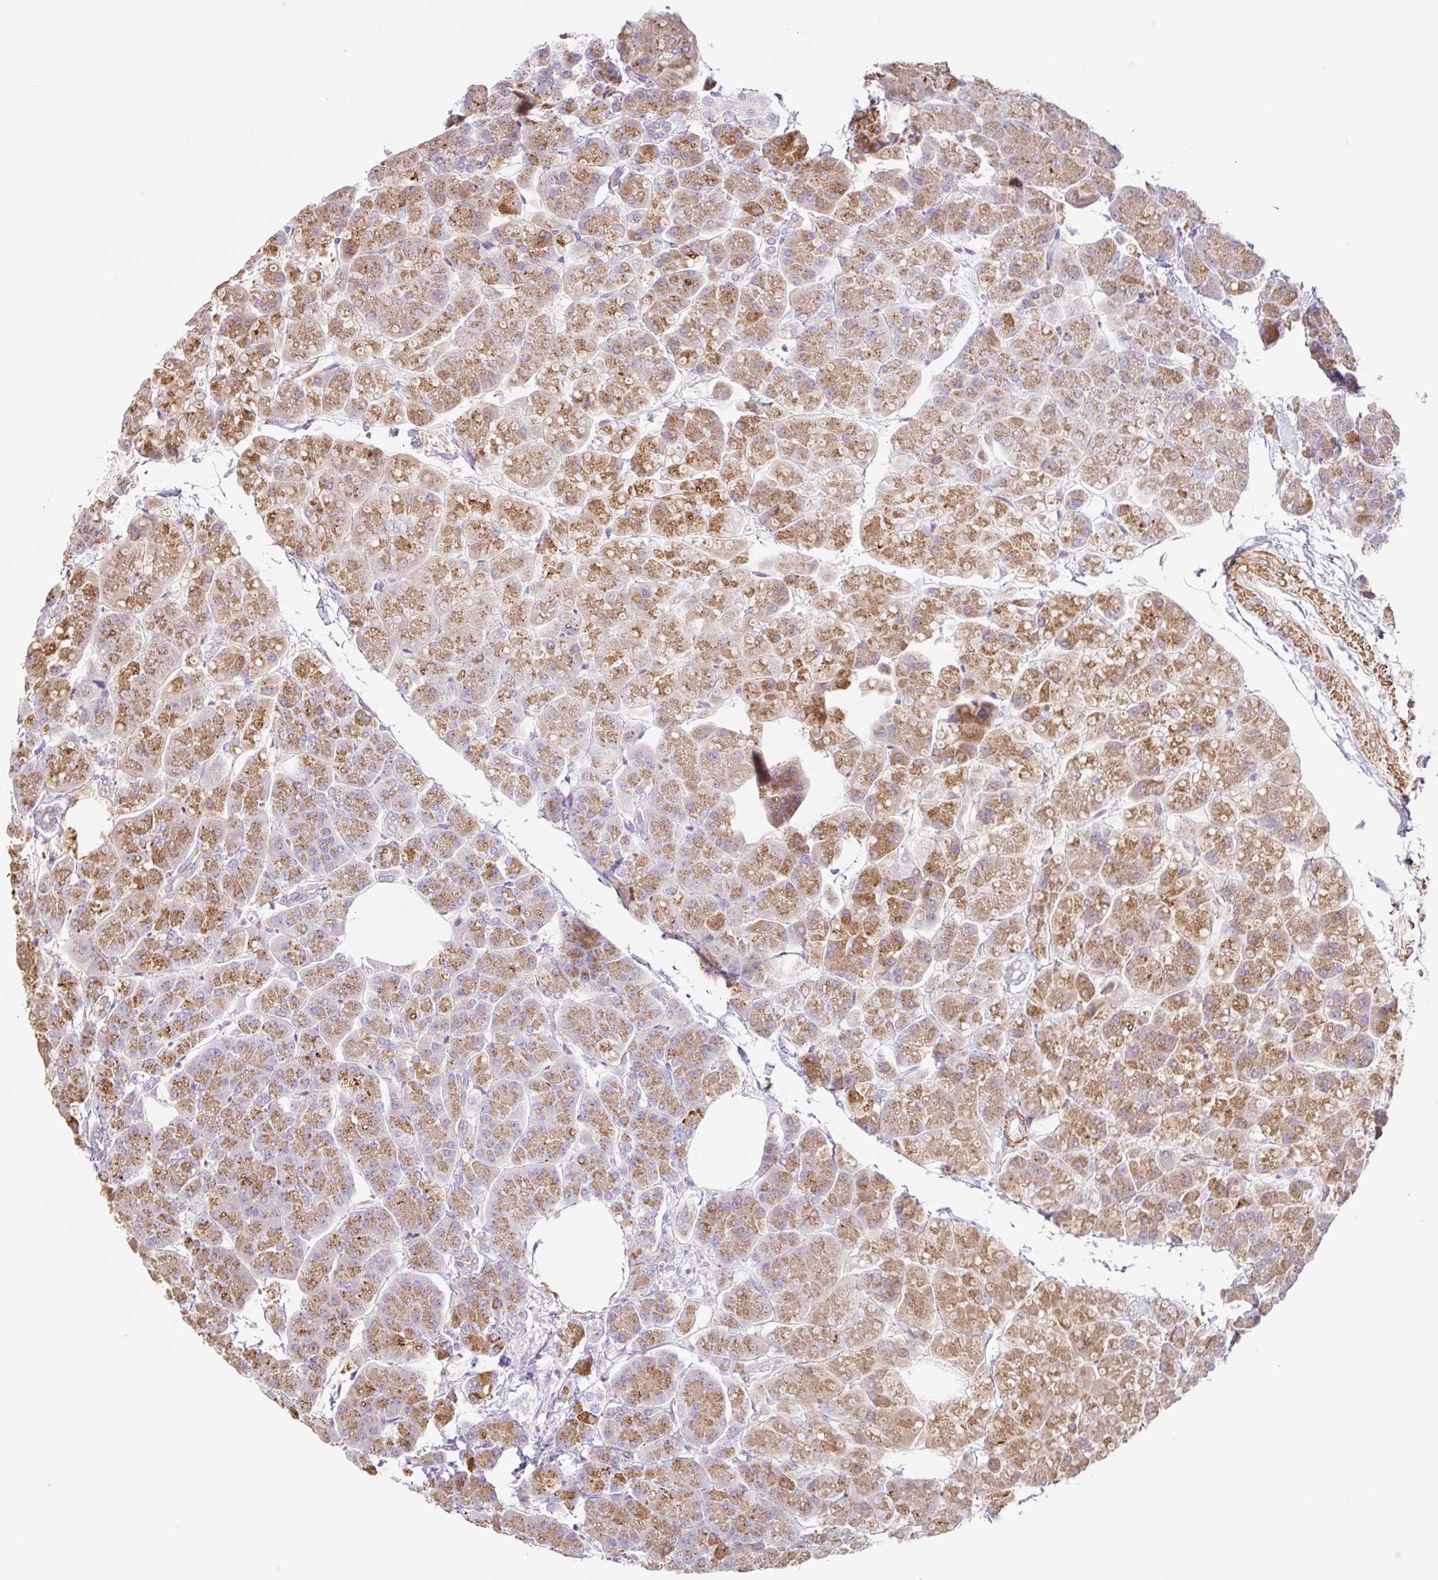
{"staining": {"intensity": "moderate", "quantity": "25%-75%", "location": "cytoplasmic/membranous"}, "tissue": "pancreas", "cell_type": "Exocrine glandular cells", "image_type": "normal", "snomed": [{"axis": "morphology", "description": "Normal tissue, NOS"}, {"axis": "topography", "description": "Pancreas"}, {"axis": "topography", "description": "Peripheral nerve tissue"}], "caption": "An IHC histopathology image of normal tissue is shown. Protein staining in brown shows moderate cytoplasmic/membranous positivity in pancreas within exocrine glandular cells. (Stains: DAB (3,3'-diaminobenzidine) in brown, nuclei in blue, Microscopy: brightfield microscopy at high magnification).", "gene": "DCAF17", "patient": {"sex": "male", "age": 54}}